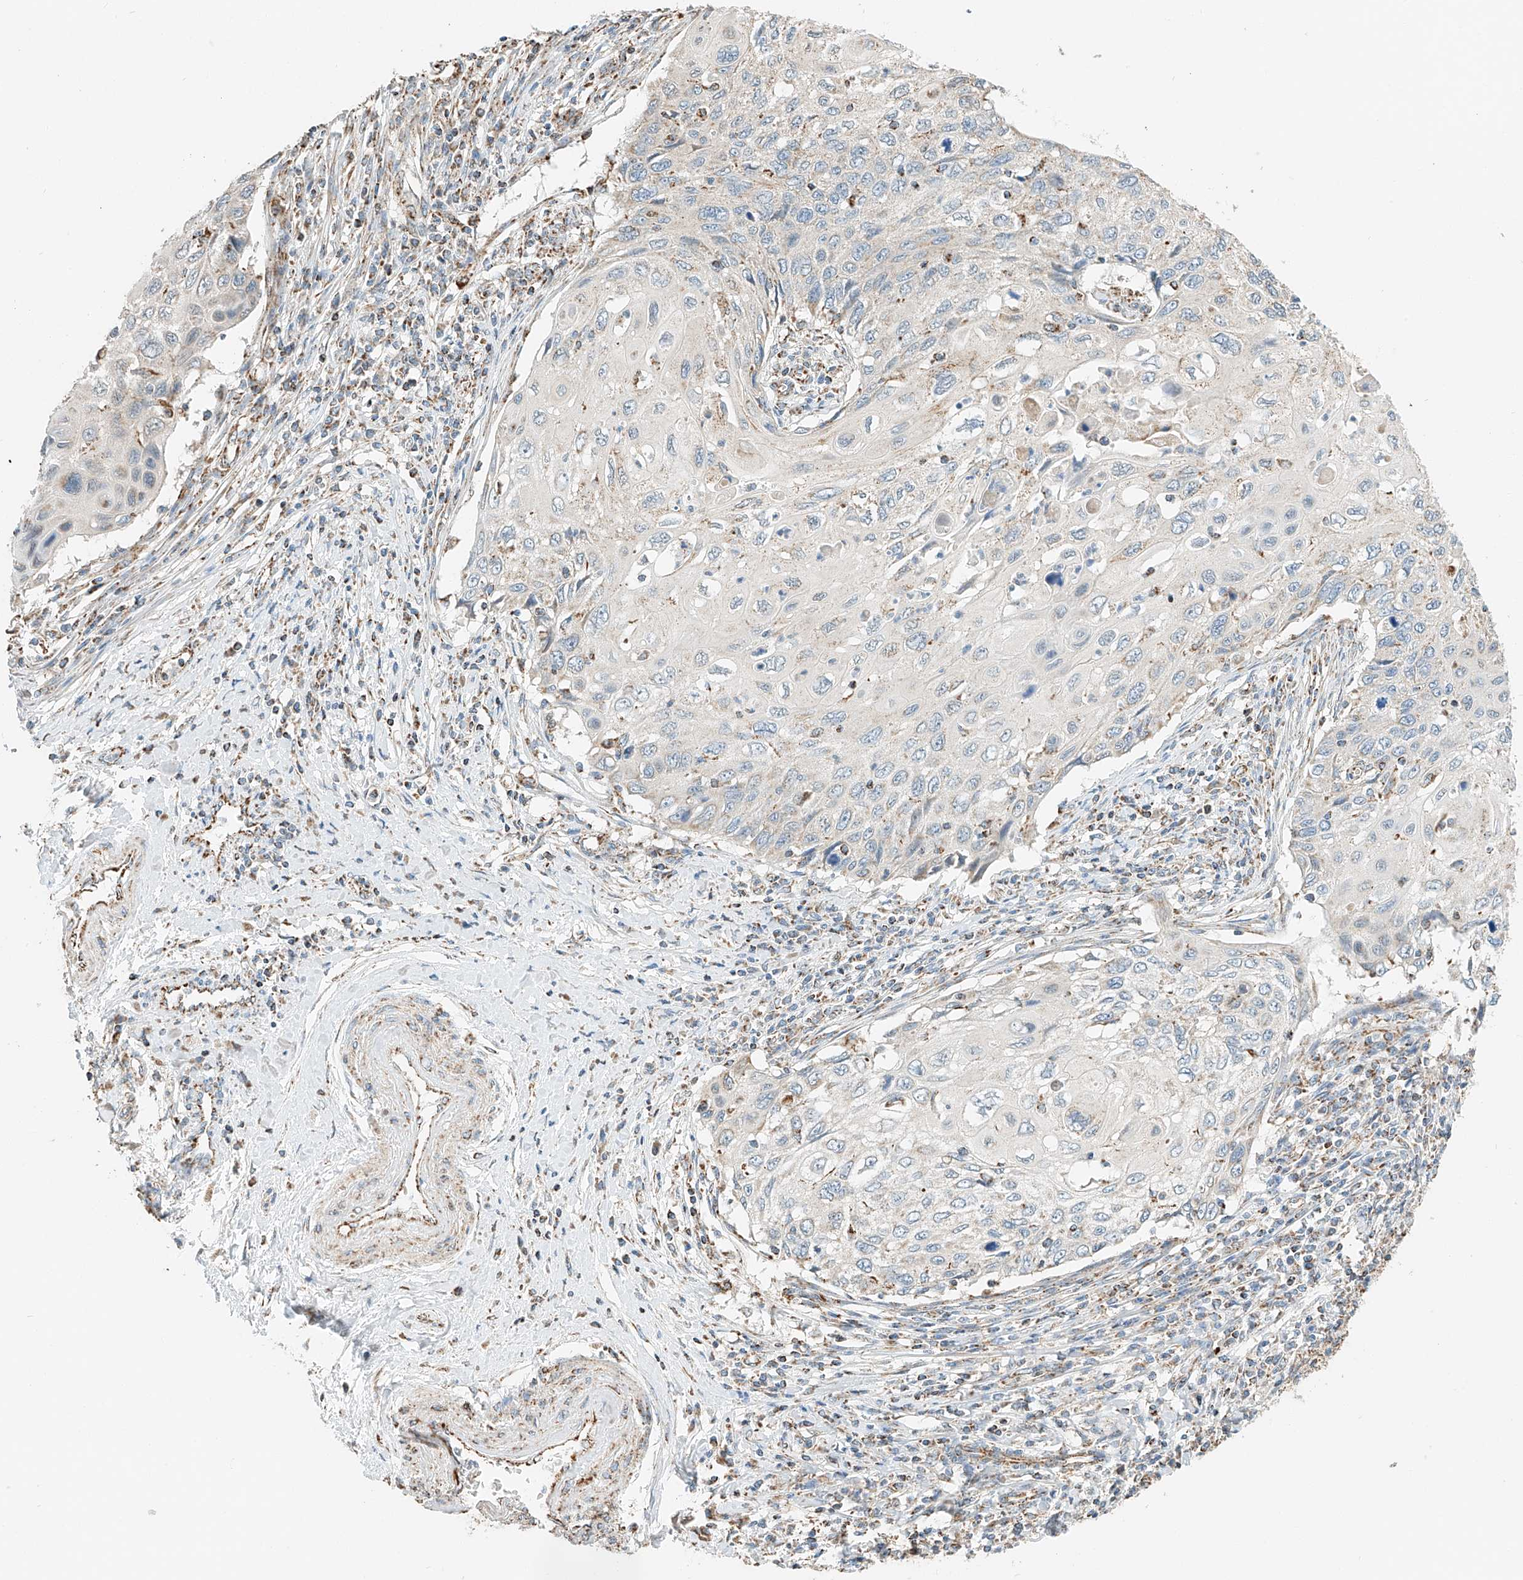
{"staining": {"intensity": "negative", "quantity": "none", "location": "none"}, "tissue": "cervical cancer", "cell_type": "Tumor cells", "image_type": "cancer", "snomed": [{"axis": "morphology", "description": "Squamous cell carcinoma, NOS"}, {"axis": "topography", "description": "Cervix"}], "caption": "Squamous cell carcinoma (cervical) was stained to show a protein in brown. There is no significant expression in tumor cells.", "gene": "YIPF7", "patient": {"sex": "female", "age": 70}}